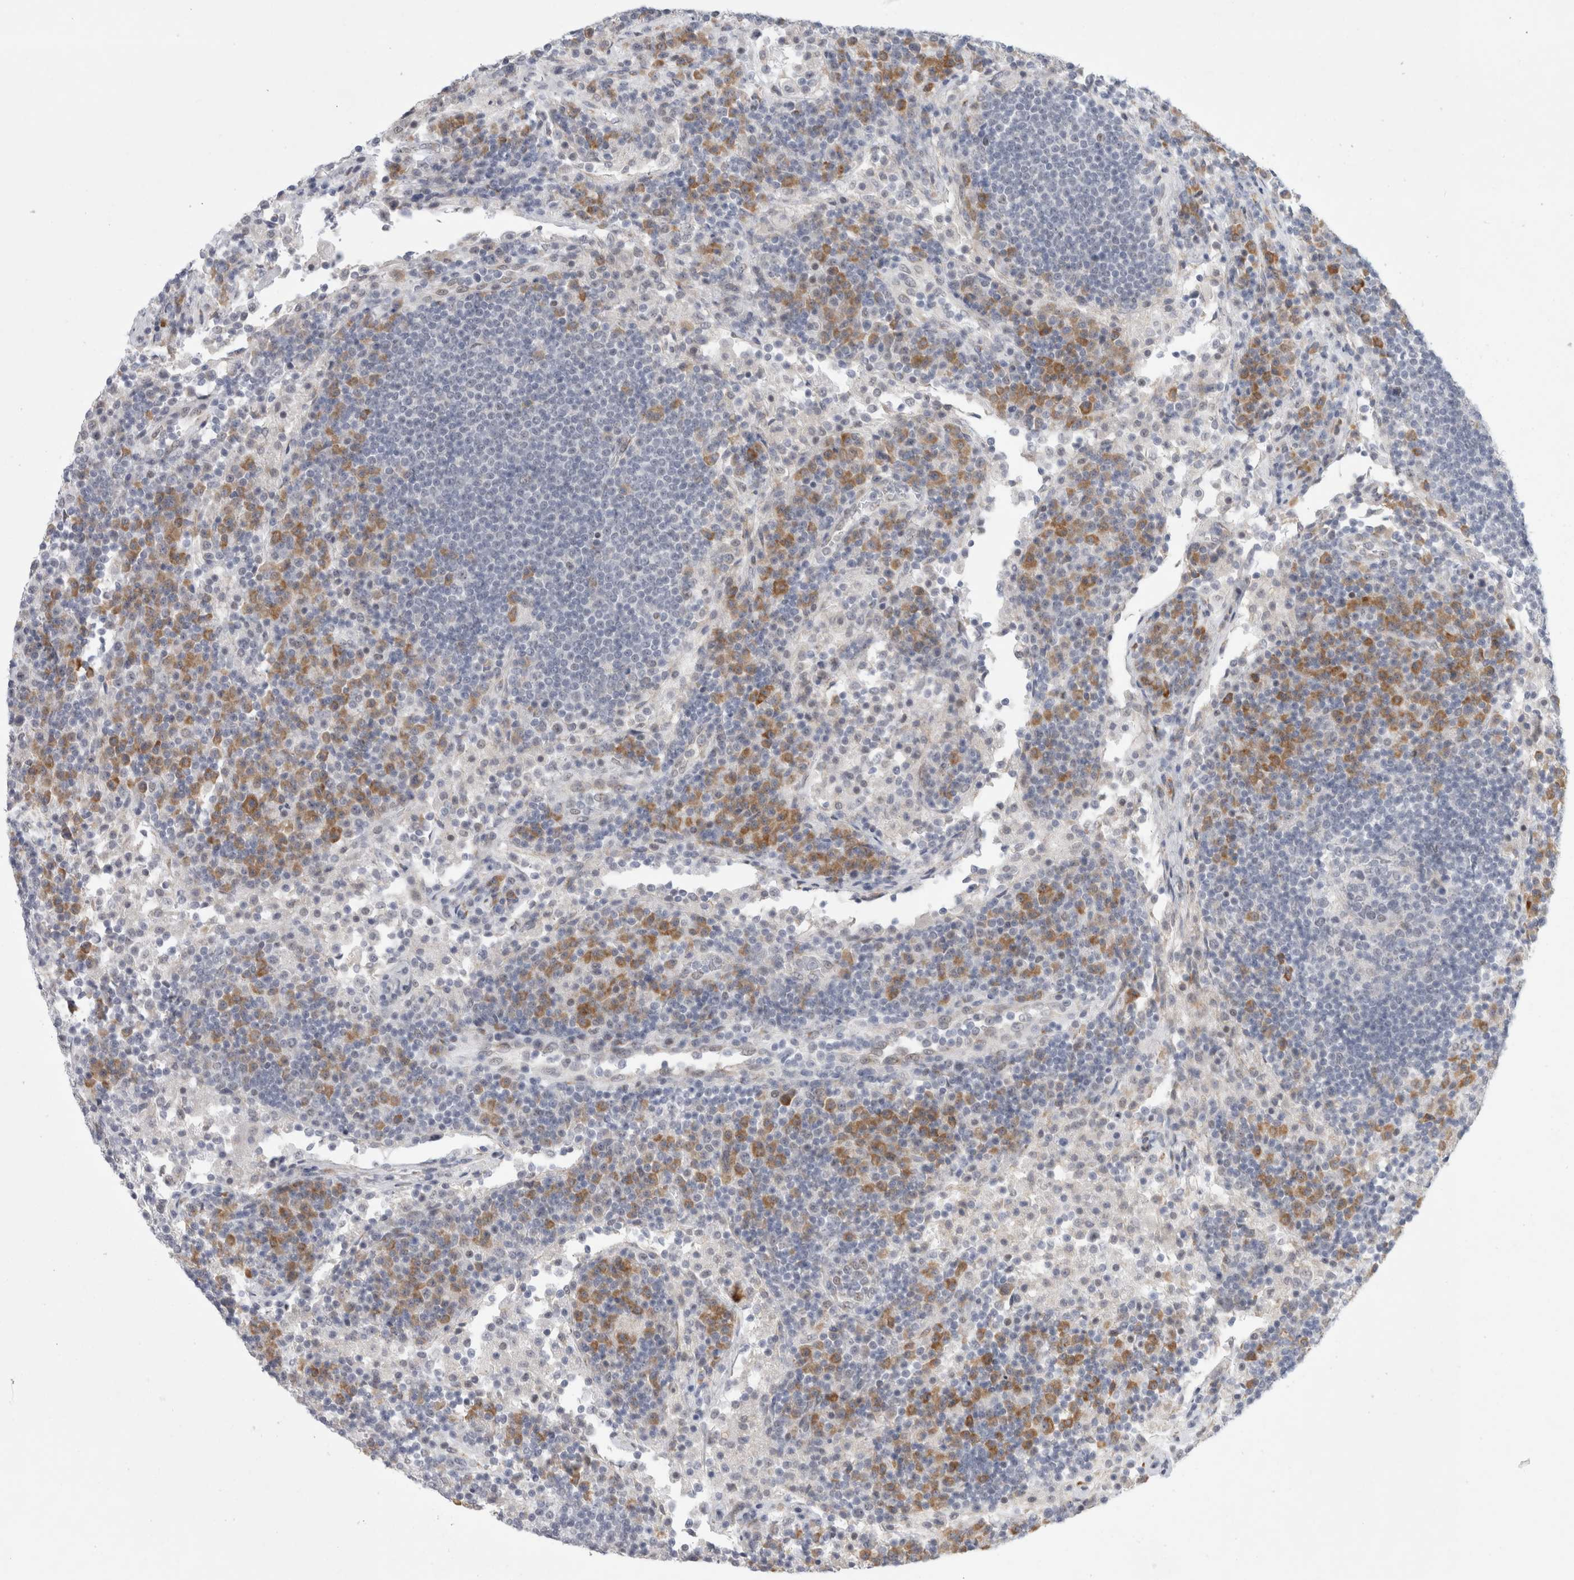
{"staining": {"intensity": "negative", "quantity": "none", "location": "none"}, "tissue": "lymph node", "cell_type": "Germinal center cells", "image_type": "normal", "snomed": [{"axis": "morphology", "description": "Normal tissue, NOS"}, {"axis": "topography", "description": "Lymph node"}], "caption": "Immunohistochemistry histopathology image of normal lymph node: lymph node stained with DAB (3,3'-diaminobenzidine) demonstrates no significant protein positivity in germinal center cells.", "gene": "TRMT1L", "patient": {"sex": "female", "age": 53}}